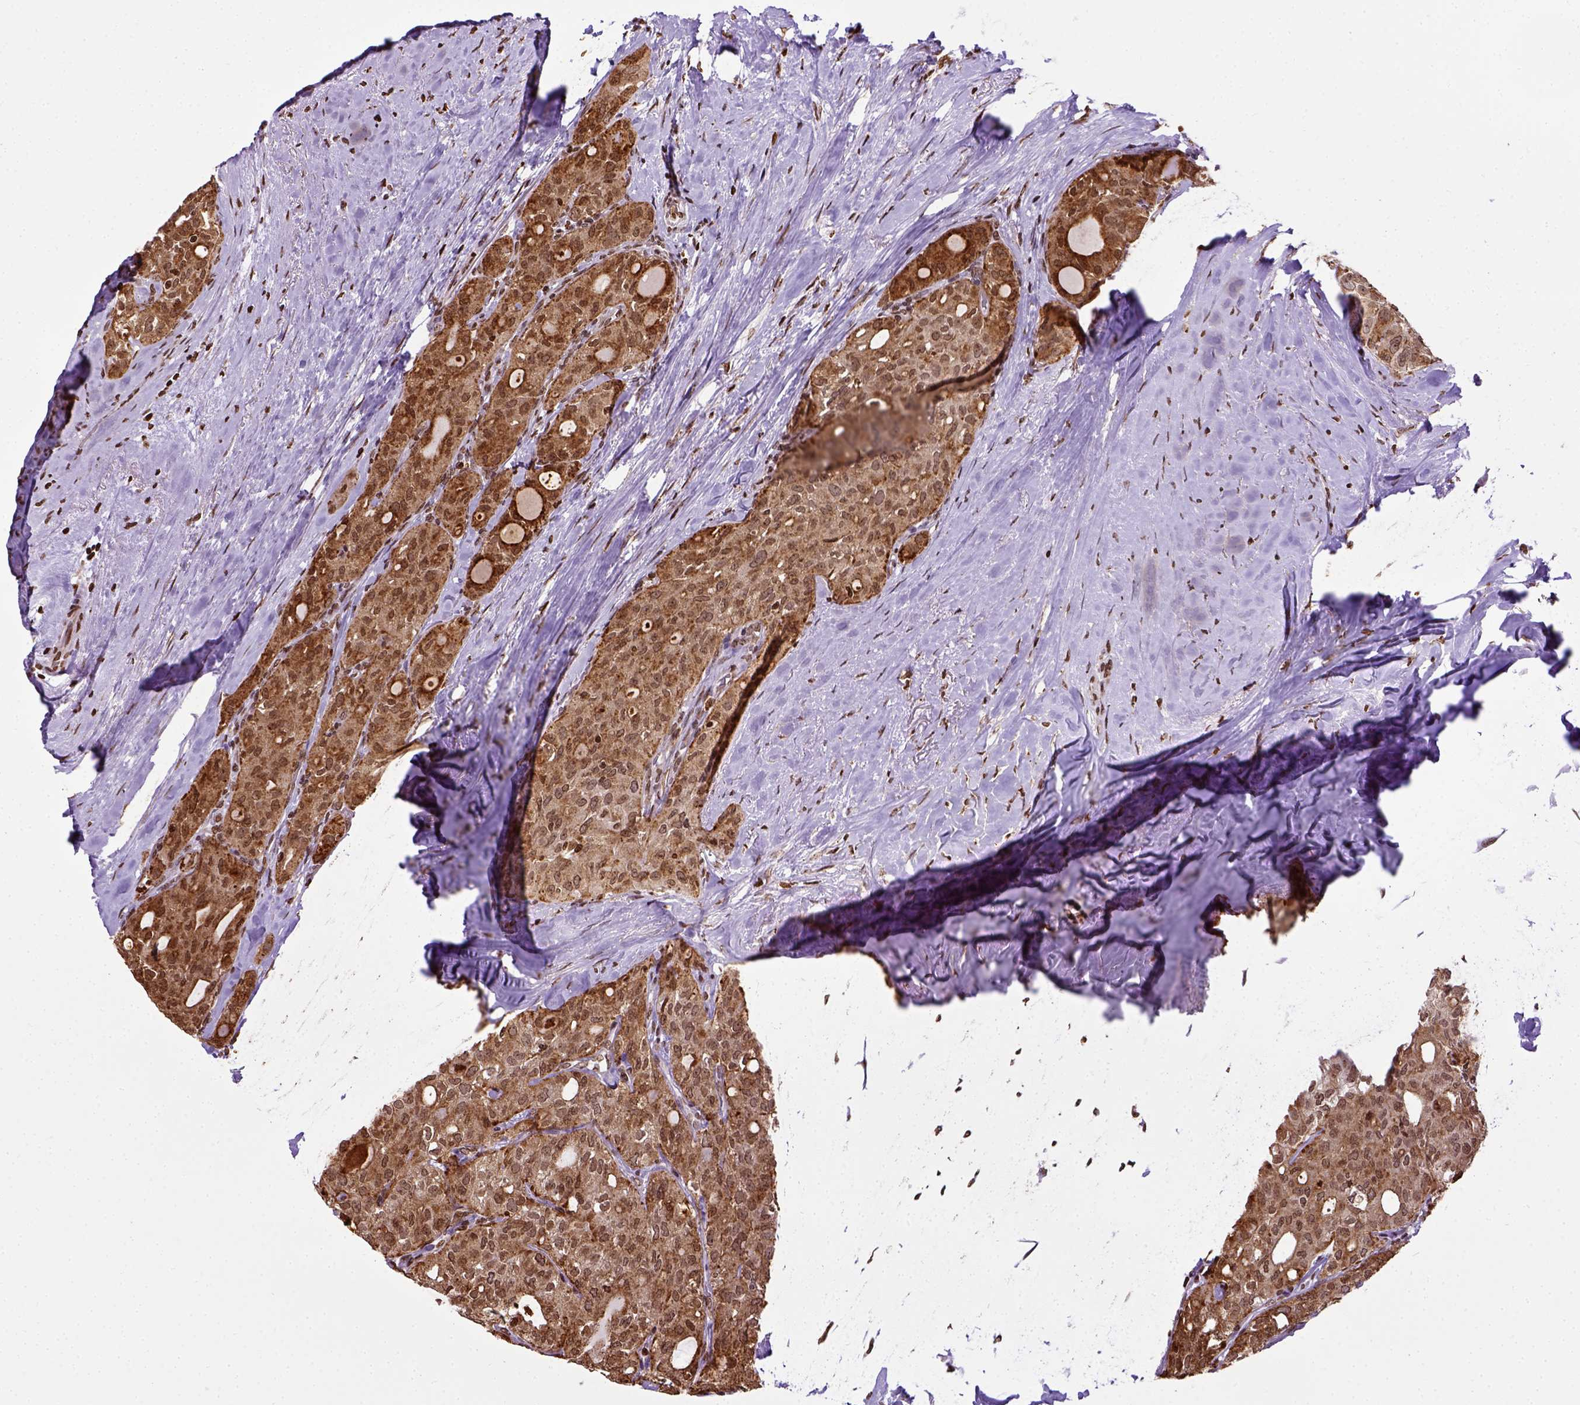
{"staining": {"intensity": "moderate", "quantity": ">75%", "location": "cytoplasmic/membranous,nuclear"}, "tissue": "thyroid cancer", "cell_type": "Tumor cells", "image_type": "cancer", "snomed": [{"axis": "morphology", "description": "Follicular adenoma carcinoma, NOS"}, {"axis": "topography", "description": "Thyroid gland"}], "caption": "DAB immunohistochemical staining of human follicular adenoma carcinoma (thyroid) reveals moderate cytoplasmic/membranous and nuclear protein staining in about >75% of tumor cells. (DAB IHC, brown staining for protein, blue staining for nuclei).", "gene": "ZNF75D", "patient": {"sex": "male", "age": 75}}